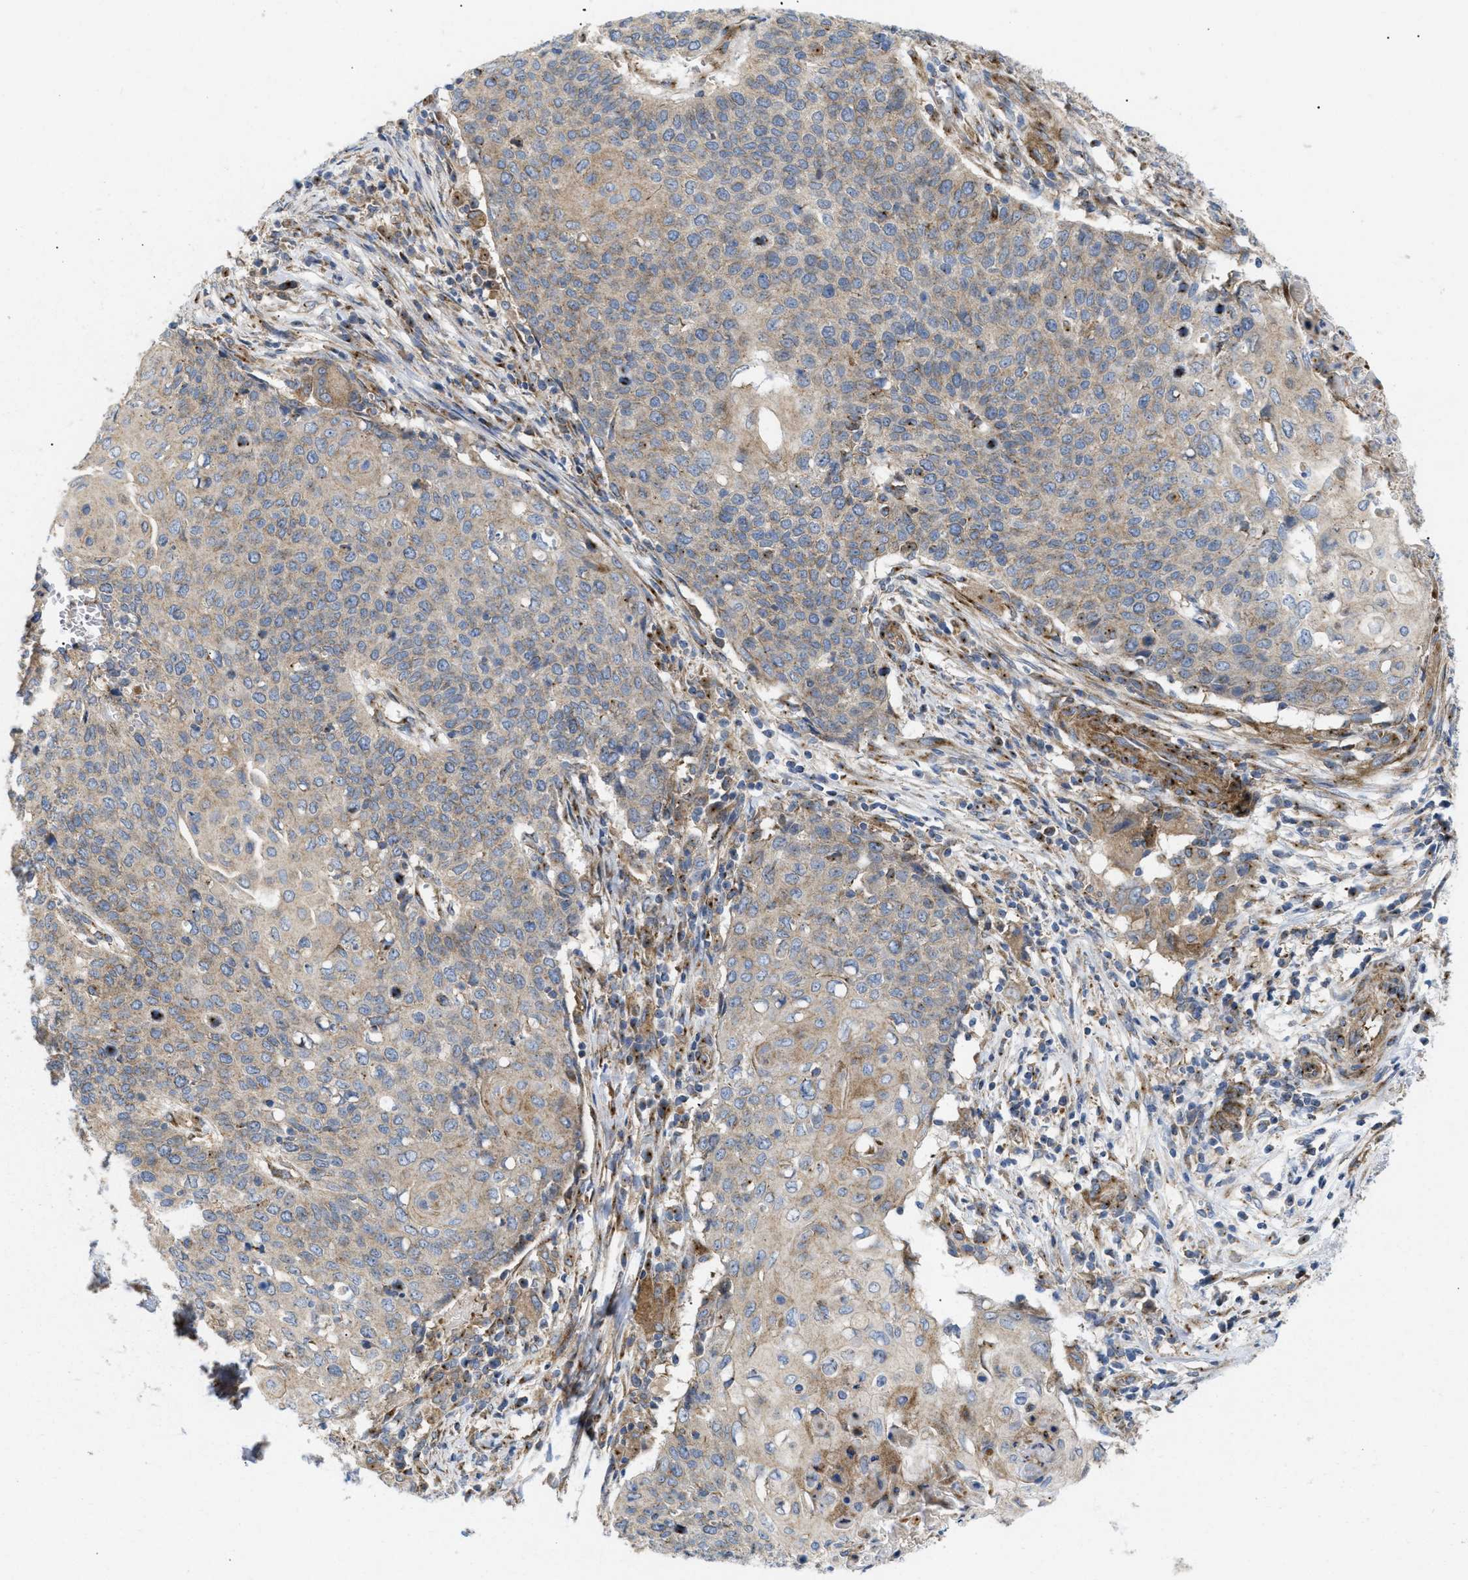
{"staining": {"intensity": "weak", "quantity": ">75%", "location": "cytoplasmic/membranous"}, "tissue": "cervical cancer", "cell_type": "Tumor cells", "image_type": "cancer", "snomed": [{"axis": "morphology", "description": "Squamous cell carcinoma, NOS"}, {"axis": "topography", "description": "Cervix"}], "caption": "The photomicrograph displays a brown stain indicating the presence of a protein in the cytoplasmic/membranous of tumor cells in squamous cell carcinoma (cervical).", "gene": "DCTN4", "patient": {"sex": "female", "age": 39}}